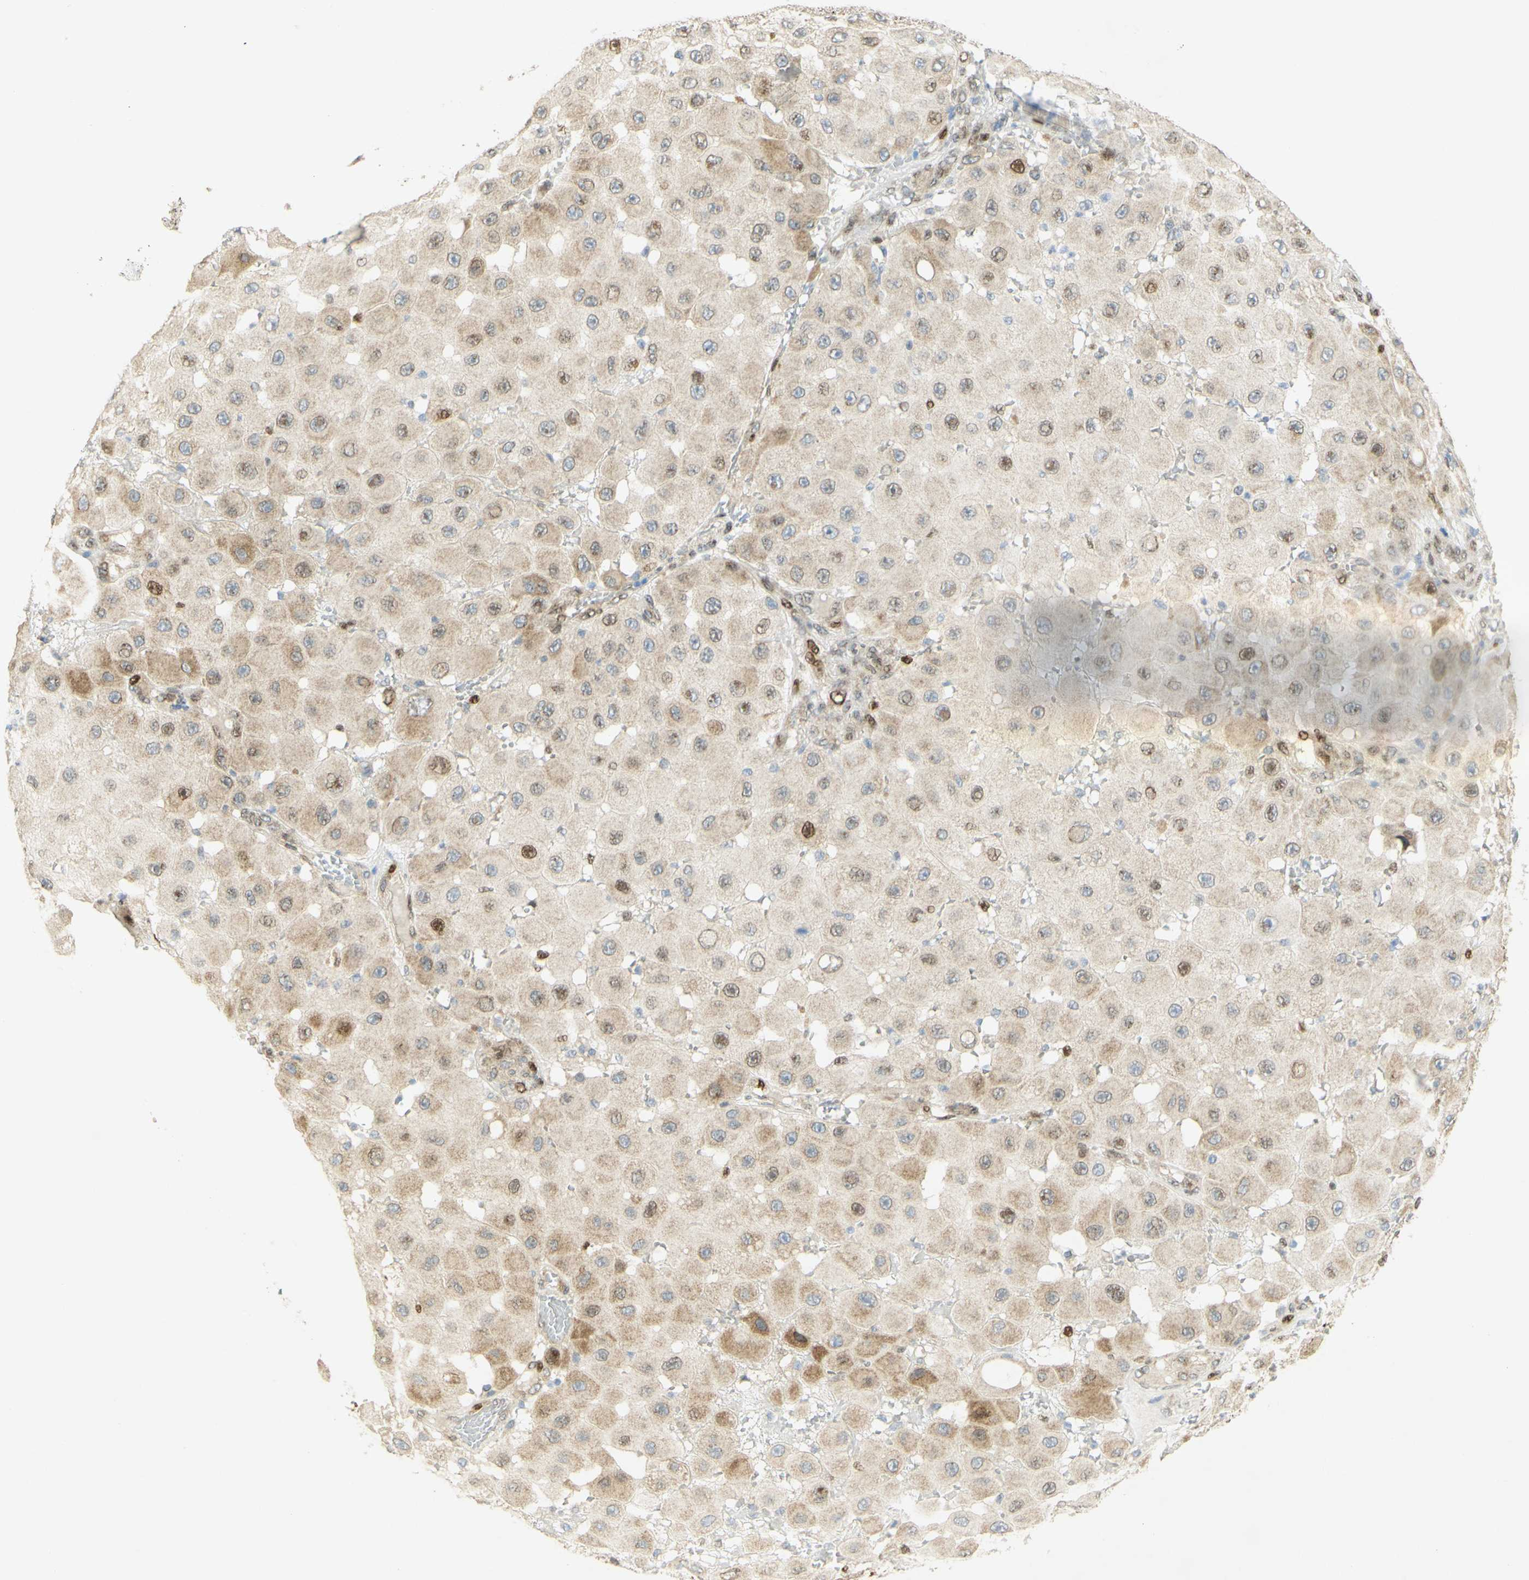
{"staining": {"intensity": "strong", "quantity": "<25%", "location": "cytoplasmic/membranous,nuclear"}, "tissue": "melanoma", "cell_type": "Tumor cells", "image_type": "cancer", "snomed": [{"axis": "morphology", "description": "Malignant melanoma, NOS"}, {"axis": "topography", "description": "Skin"}], "caption": "Melanoma stained with a brown dye demonstrates strong cytoplasmic/membranous and nuclear positive expression in approximately <25% of tumor cells.", "gene": "E2F1", "patient": {"sex": "female", "age": 81}}